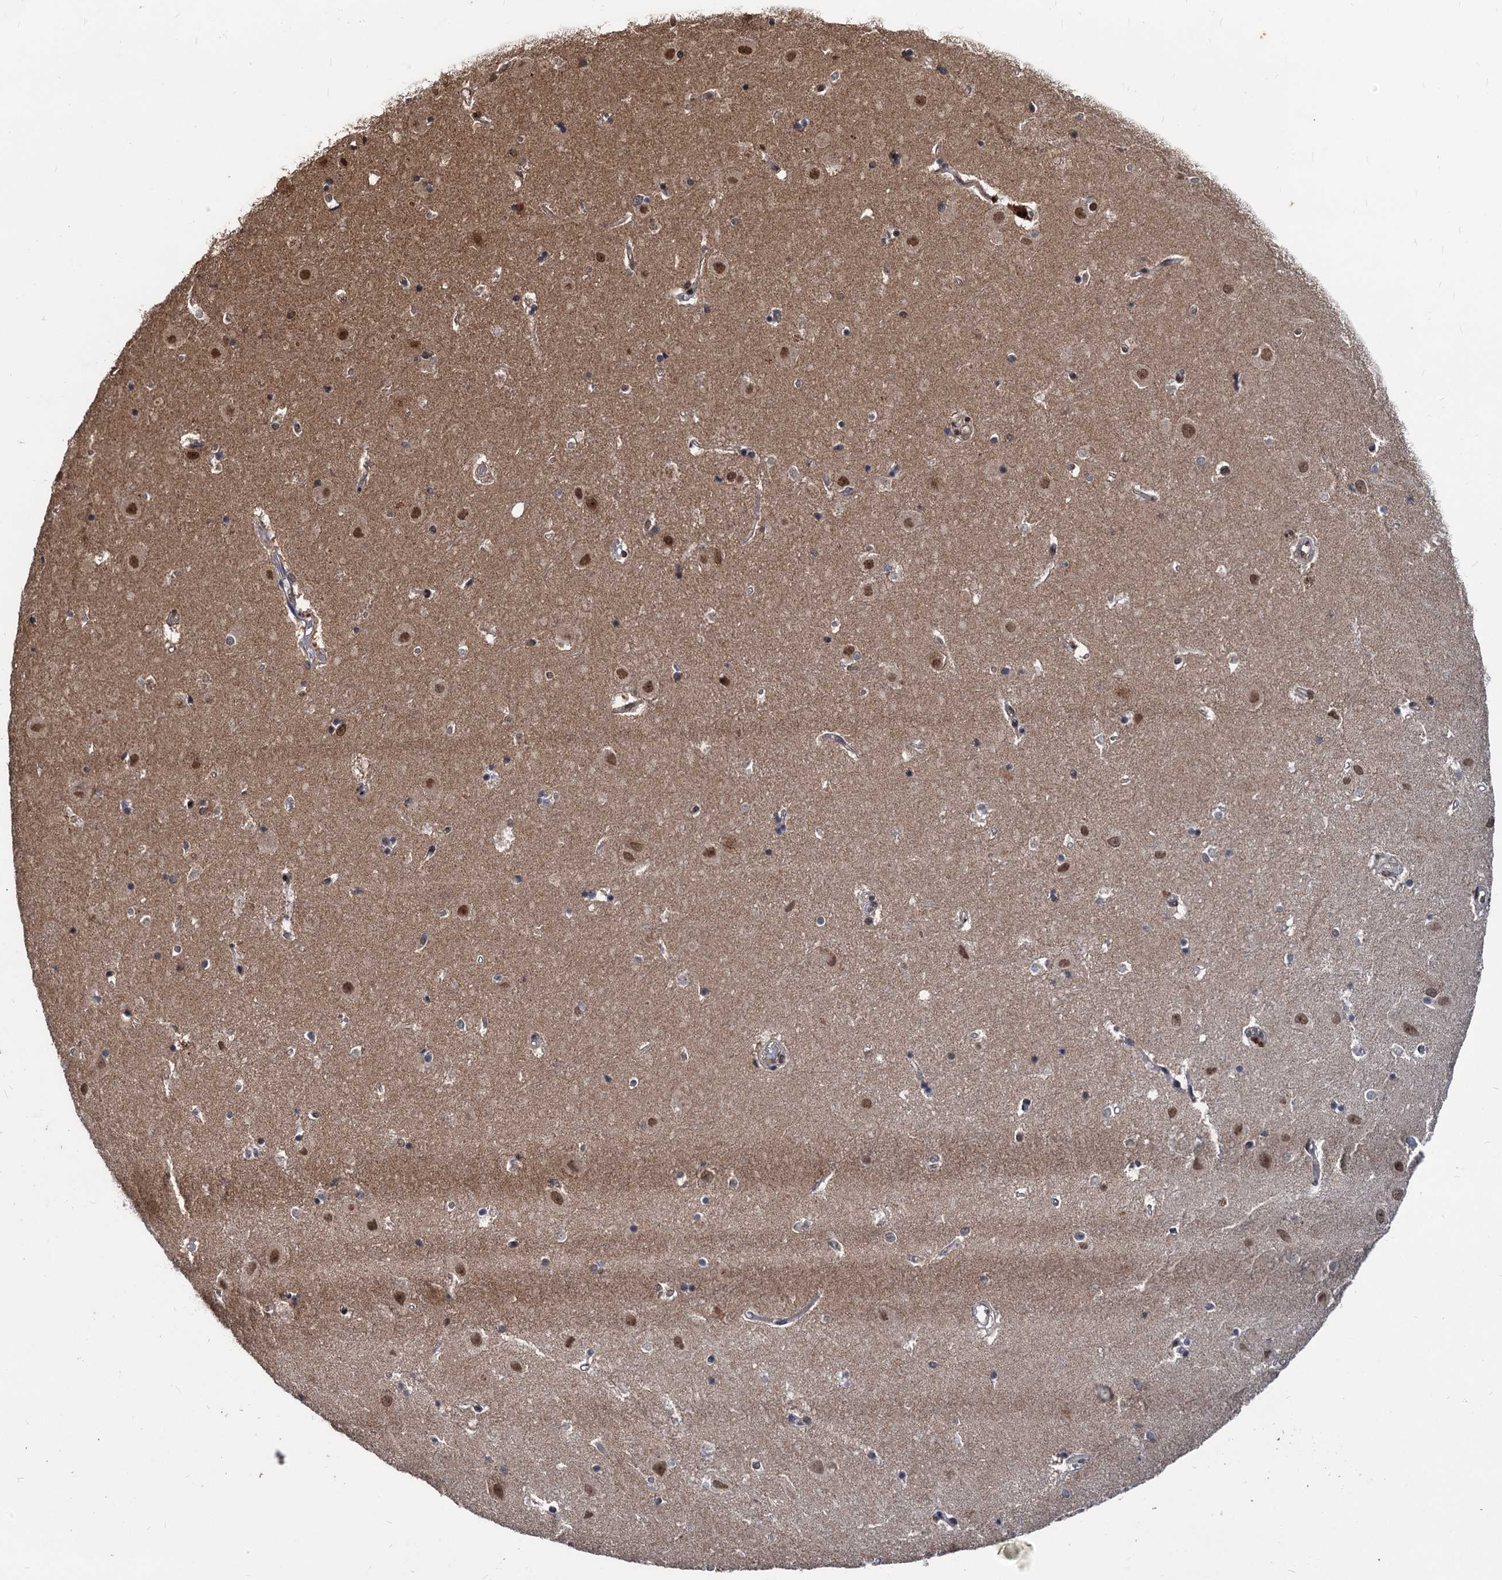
{"staining": {"intensity": "moderate", "quantity": "<25%", "location": "nuclear"}, "tissue": "hippocampus", "cell_type": "Glial cells", "image_type": "normal", "snomed": [{"axis": "morphology", "description": "Normal tissue, NOS"}, {"axis": "topography", "description": "Hippocampus"}], "caption": "Protein expression analysis of normal hippocampus exhibits moderate nuclear staining in approximately <25% of glial cells. (IHC, brightfield microscopy, high magnification).", "gene": "FAM216B", "patient": {"sex": "female", "age": 52}}